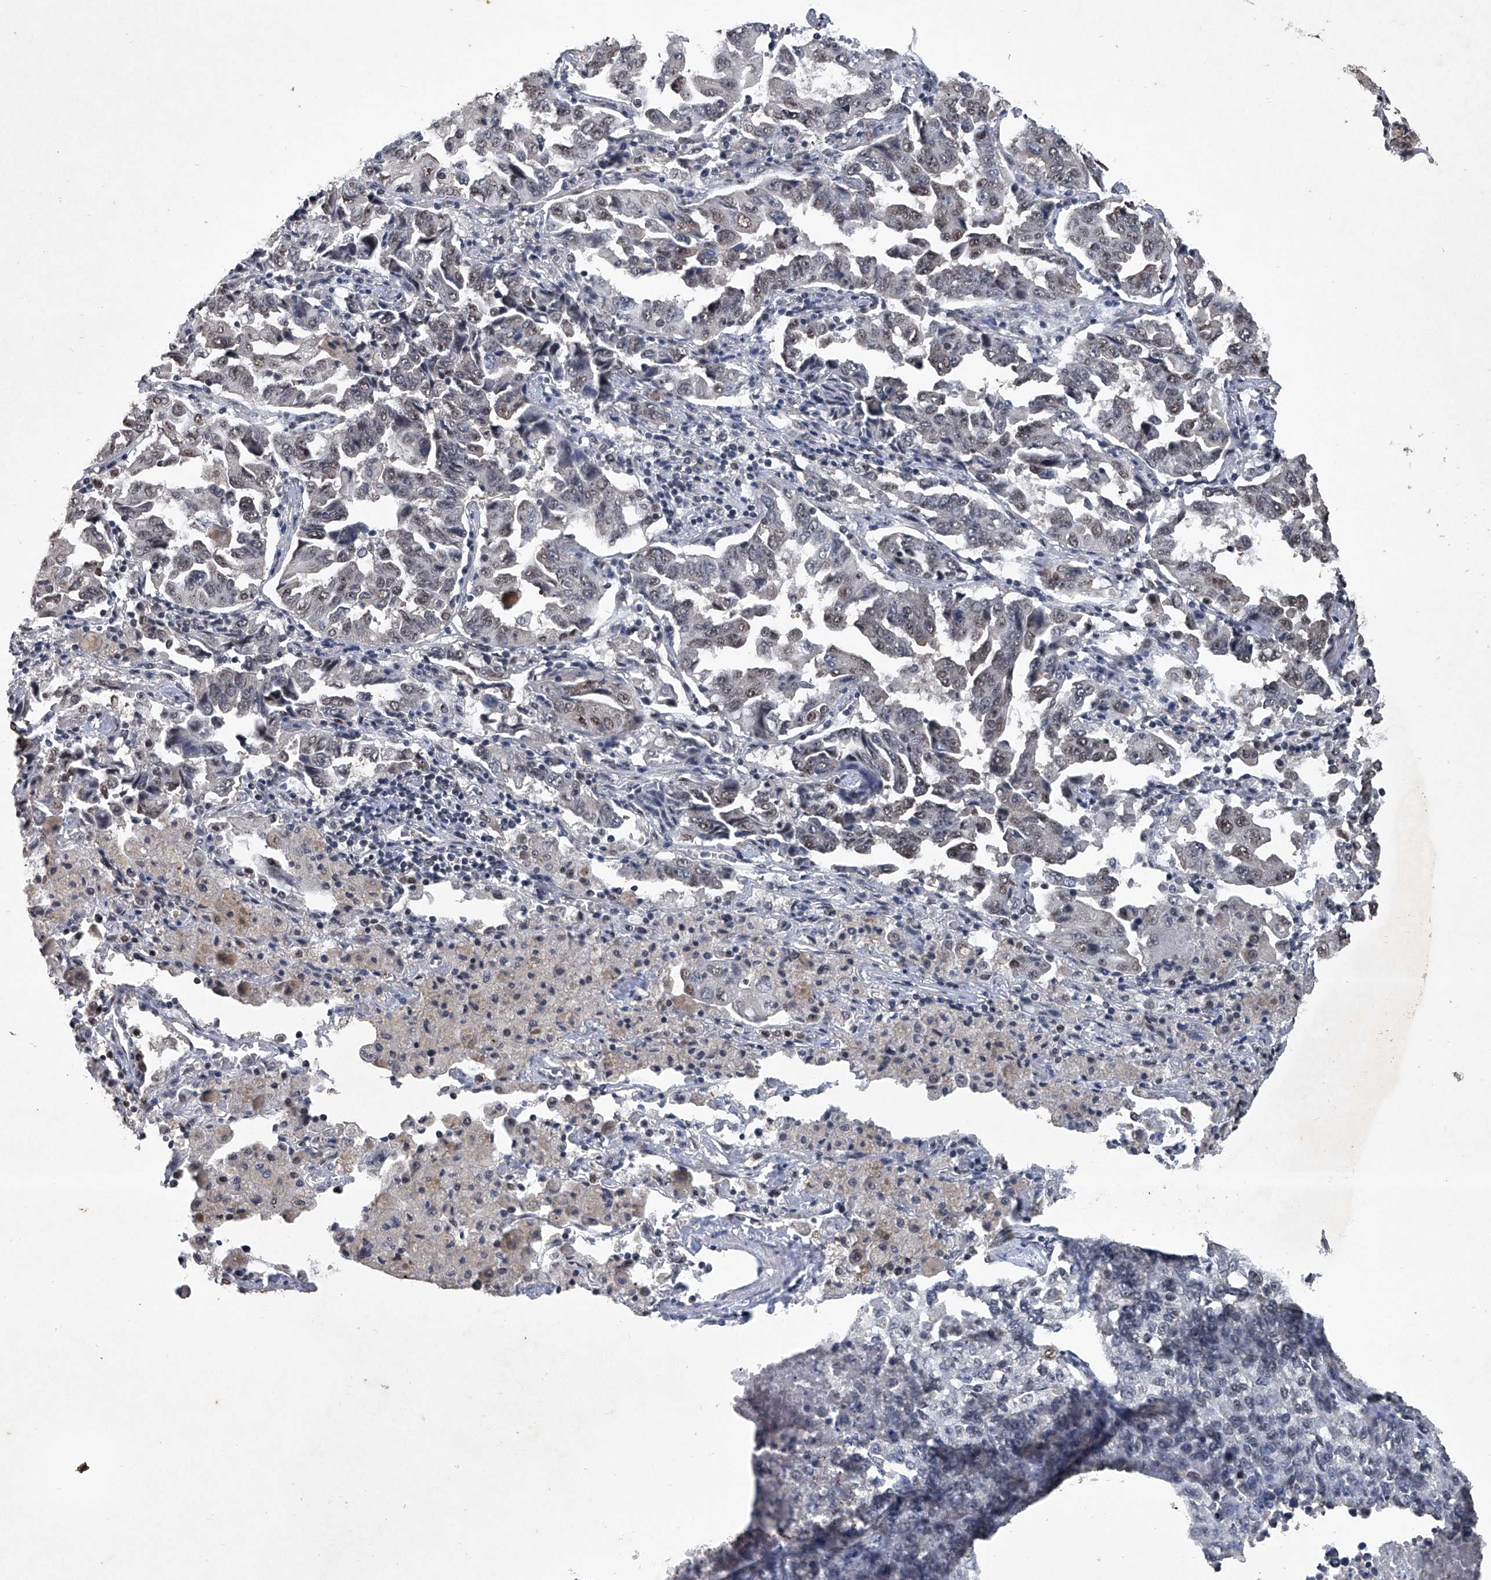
{"staining": {"intensity": "moderate", "quantity": "25%-75%", "location": "nuclear"}, "tissue": "lung cancer", "cell_type": "Tumor cells", "image_type": "cancer", "snomed": [{"axis": "morphology", "description": "Adenocarcinoma, NOS"}, {"axis": "topography", "description": "Lung"}], "caption": "Lung cancer (adenocarcinoma) stained with immunohistochemistry (IHC) reveals moderate nuclear positivity in approximately 25%-75% of tumor cells. The staining is performed using DAB (3,3'-diaminobenzidine) brown chromogen to label protein expression. The nuclei are counter-stained blue using hematoxylin.", "gene": "DDX39B", "patient": {"sex": "female", "age": 51}}